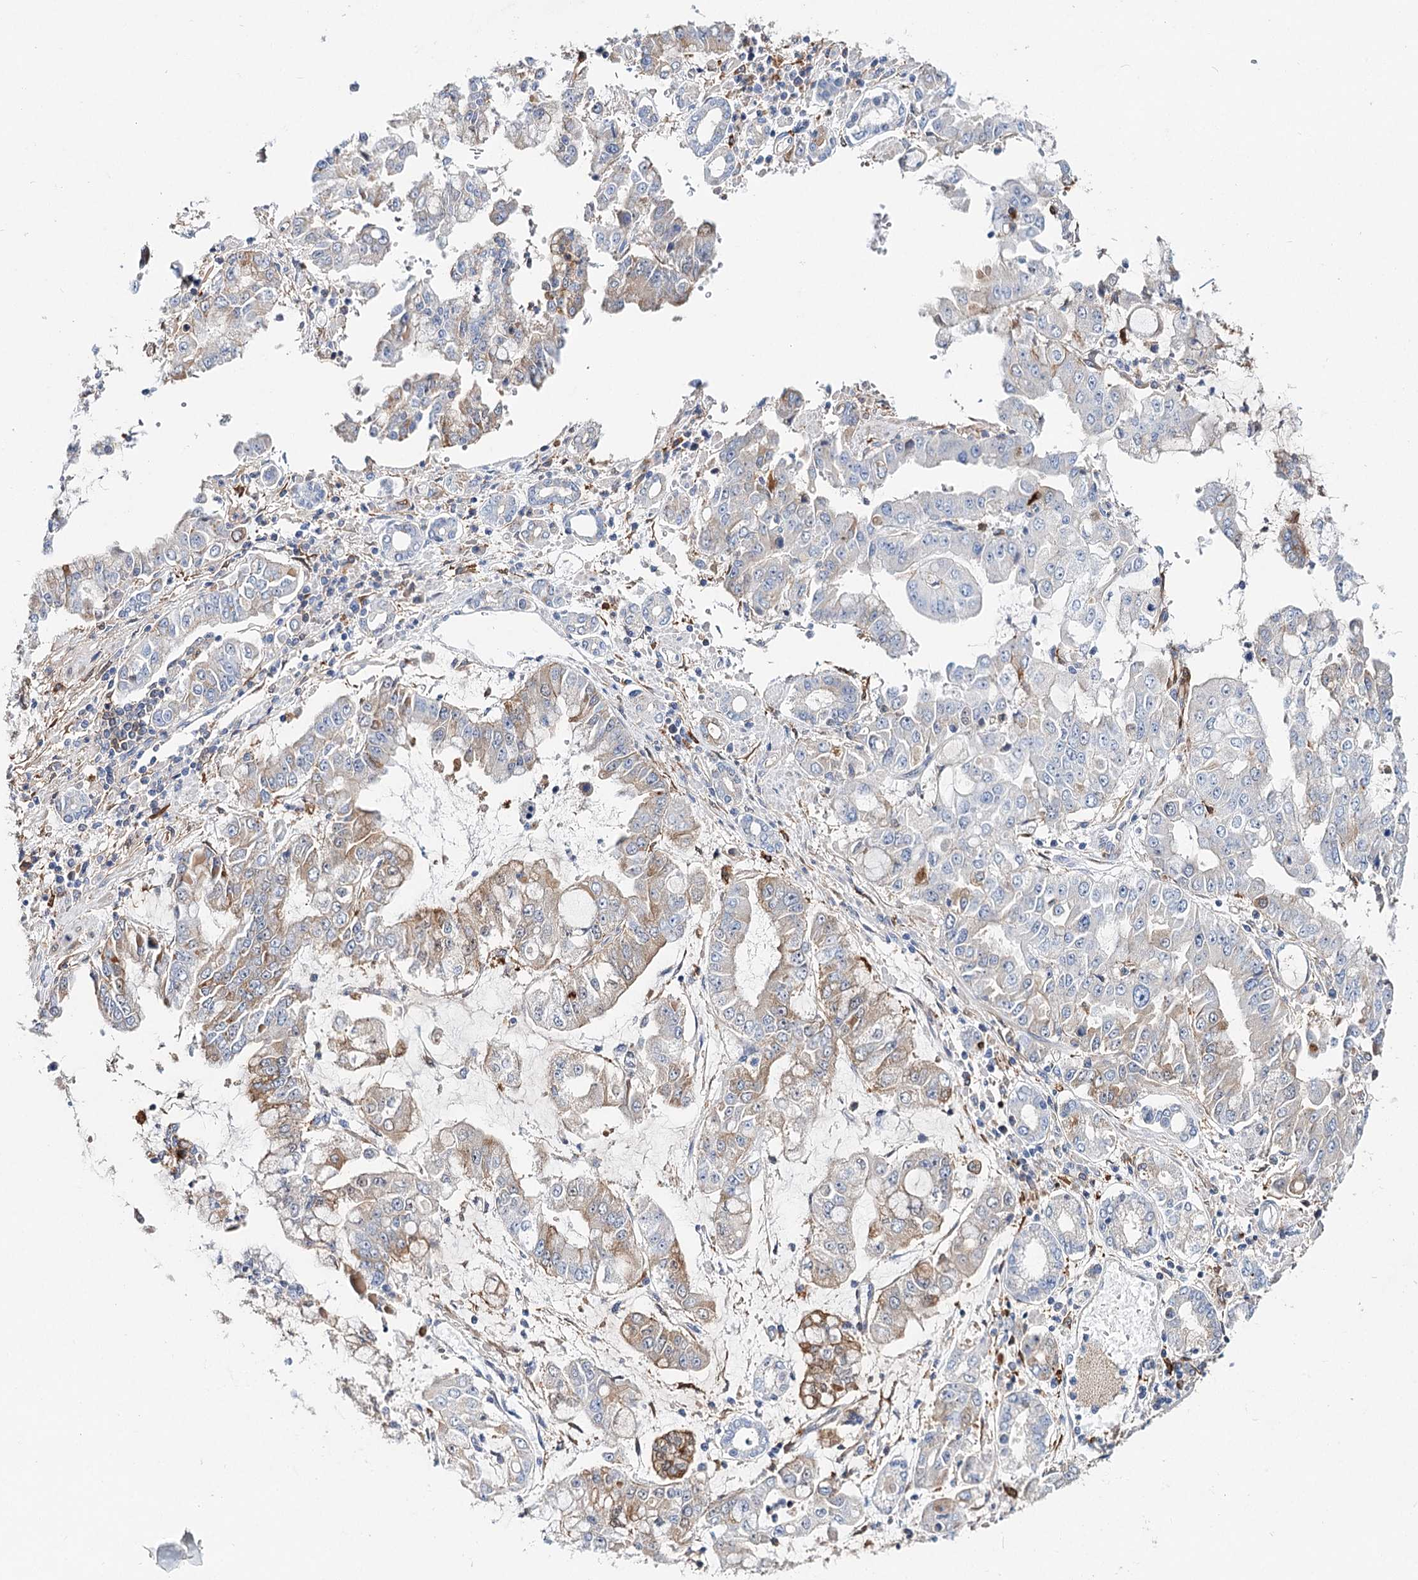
{"staining": {"intensity": "moderate", "quantity": "<25%", "location": "cytoplasmic/membranous"}, "tissue": "stomach cancer", "cell_type": "Tumor cells", "image_type": "cancer", "snomed": [{"axis": "morphology", "description": "Adenocarcinoma, NOS"}, {"axis": "topography", "description": "Stomach"}], "caption": "Tumor cells reveal low levels of moderate cytoplasmic/membranous staining in approximately <25% of cells in adenocarcinoma (stomach).", "gene": "CFAP46", "patient": {"sex": "male", "age": 76}}